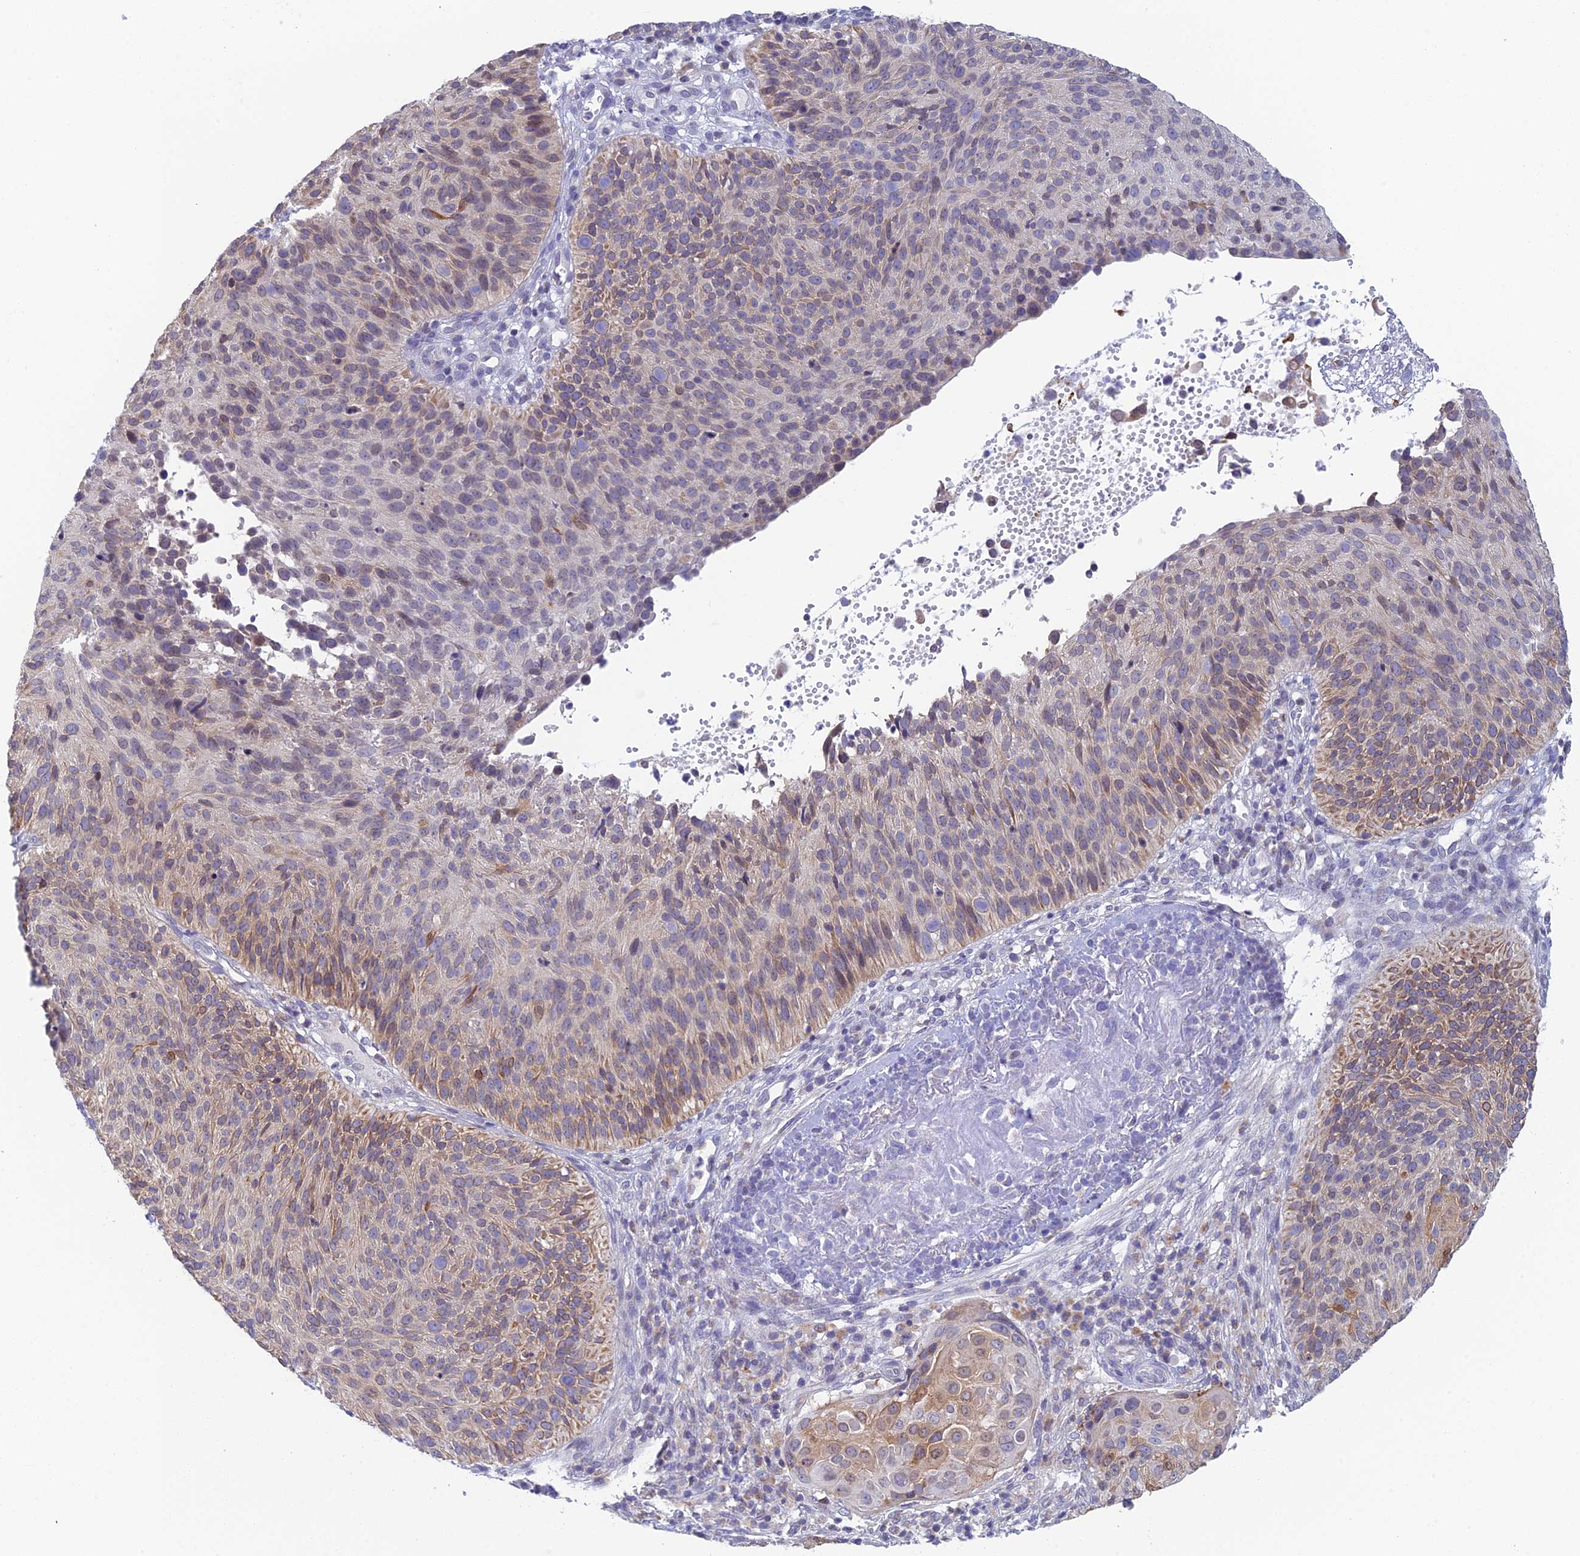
{"staining": {"intensity": "moderate", "quantity": "25%-75%", "location": "cytoplasmic/membranous"}, "tissue": "cervical cancer", "cell_type": "Tumor cells", "image_type": "cancer", "snomed": [{"axis": "morphology", "description": "Squamous cell carcinoma, NOS"}, {"axis": "topography", "description": "Cervix"}], "caption": "Human cervical cancer (squamous cell carcinoma) stained with a protein marker exhibits moderate staining in tumor cells.", "gene": "REXO5", "patient": {"sex": "female", "age": 74}}